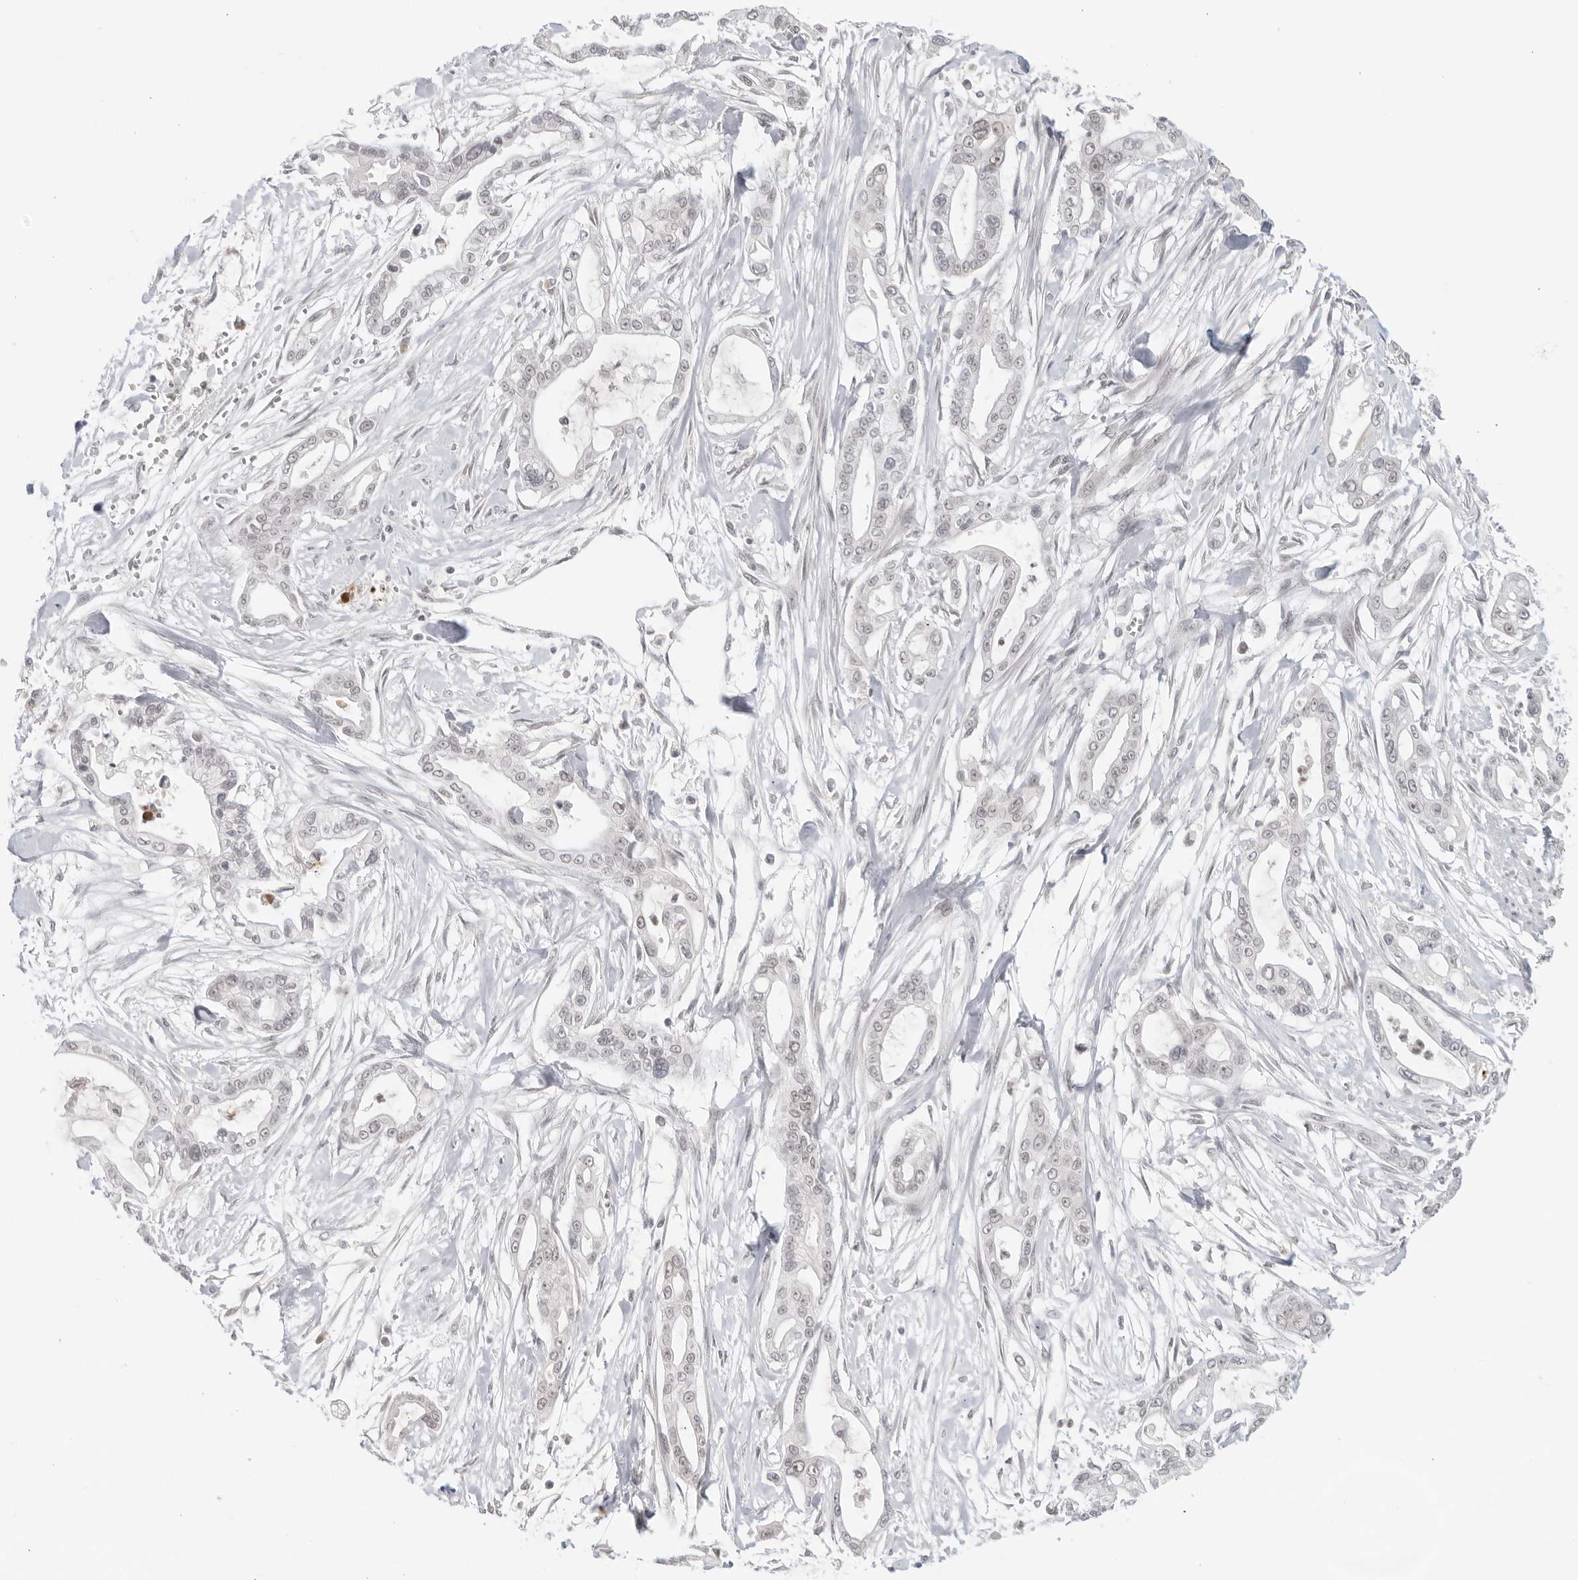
{"staining": {"intensity": "negative", "quantity": "none", "location": "none"}, "tissue": "pancreatic cancer", "cell_type": "Tumor cells", "image_type": "cancer", "snomed": [{"axis": "morphology", "description": "Adenocarcinoma, NOS"}, {"axis": "topography", "description": "Pancreas"}], "caption": "Immunohistochemical staining of human adenocarcinoma (pancreatic) shows no significant staining in tumor cells. The staining is performed using DAB brown chromogen with nuclei counter-stained in using hematoxylin.", "gene": "RAB11FIP3", "patient": {"sex": "male", "age": 68}}